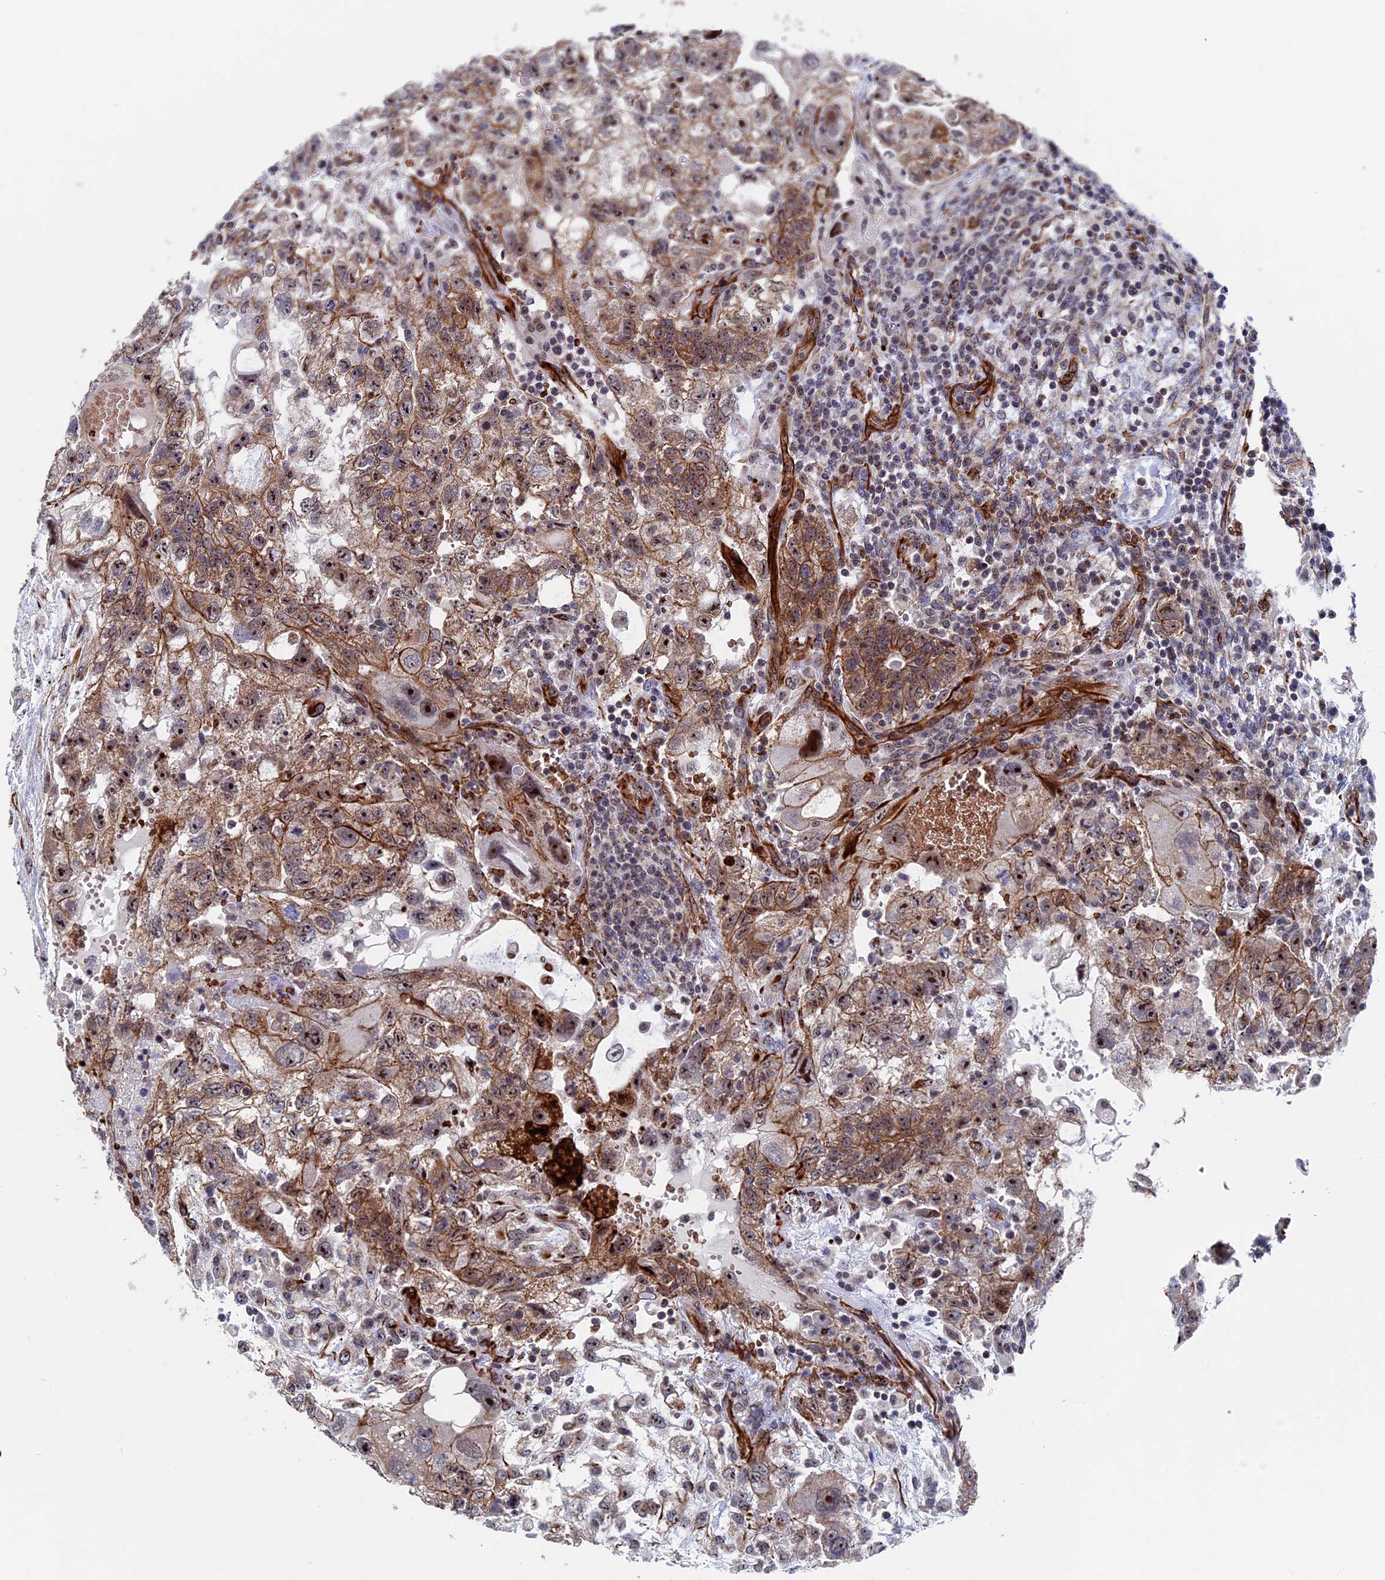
{"staining": {"intensity": "moderate", "quantity": ">75%", "location": "cytoplasmic/membranous,nuclear"}, "tissue": "testis cancer", "cell_type": "Tumor cells", "image_type": "cancer", "snomed": [{"axis": "morphology", "description": "Carcinoma, Embryonal, NOS"}, {"axis": "topography", "description": "Testis"}], "caption": "An immunohistochemistry (IHC) image of neoplastic tissue is shown. Protein staining in brown shows moderate cytoplasmic/membranous and nuclear positivity in embryonal carcinoma (testis) within tumor cells.", "gene": "EXOSC9", "patient": {"sex": "male", "age": 36}}